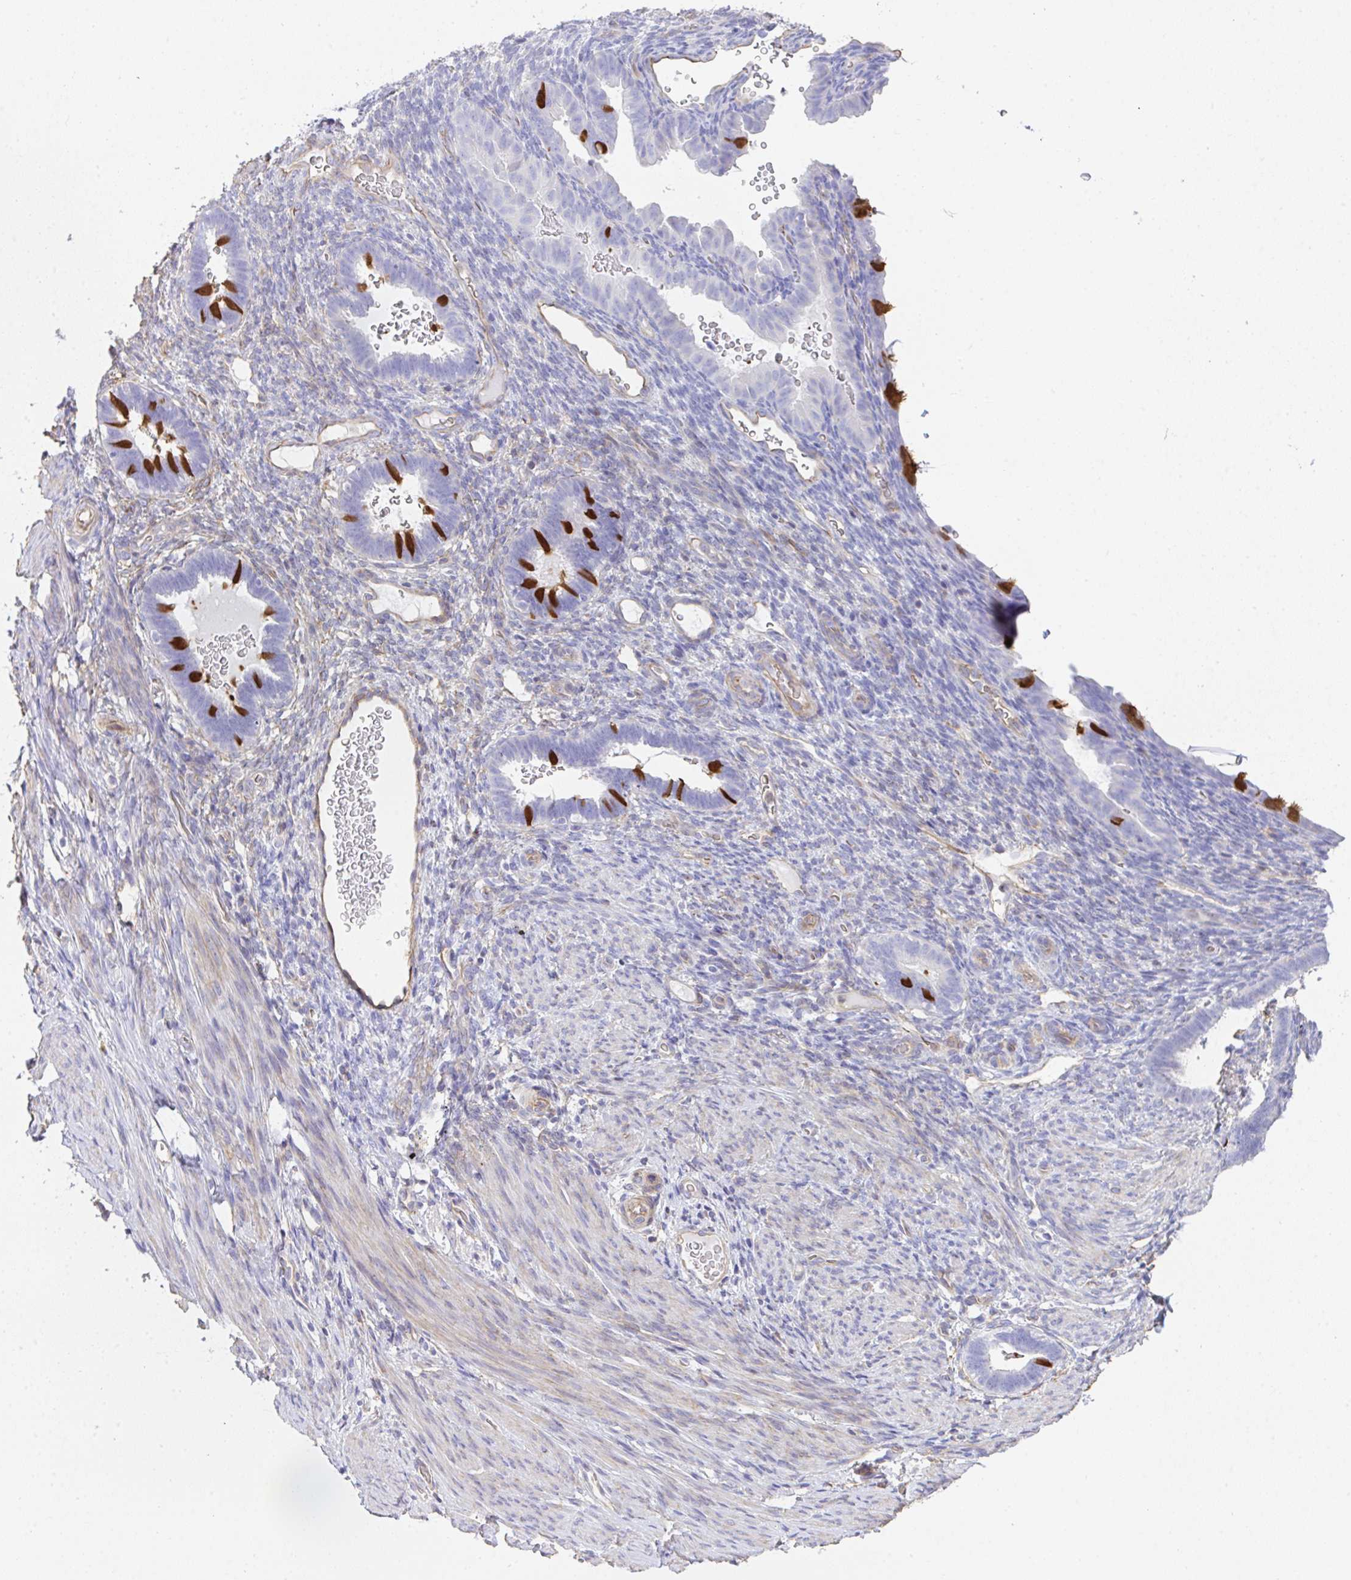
{"staining": {"intensity": "negative", "quantity": "none", "location": "none"}, "tissue": "endometrium", "cell_type": "Cells in endometrial stroma", "image_type": "normal", "snomed": [{"axis": "morphology", "description": "Normal tissue, NOS"}, {"axis": "topography", "description": "Endometrium"}], "caption": "High power microscopy image of an IHC photomicrograph of normal endometrium, revealing no significant staining in cells in endometrial stroma.", "gene": "TNFAIP8", "patient": {"sex": "female", "age": 34}}